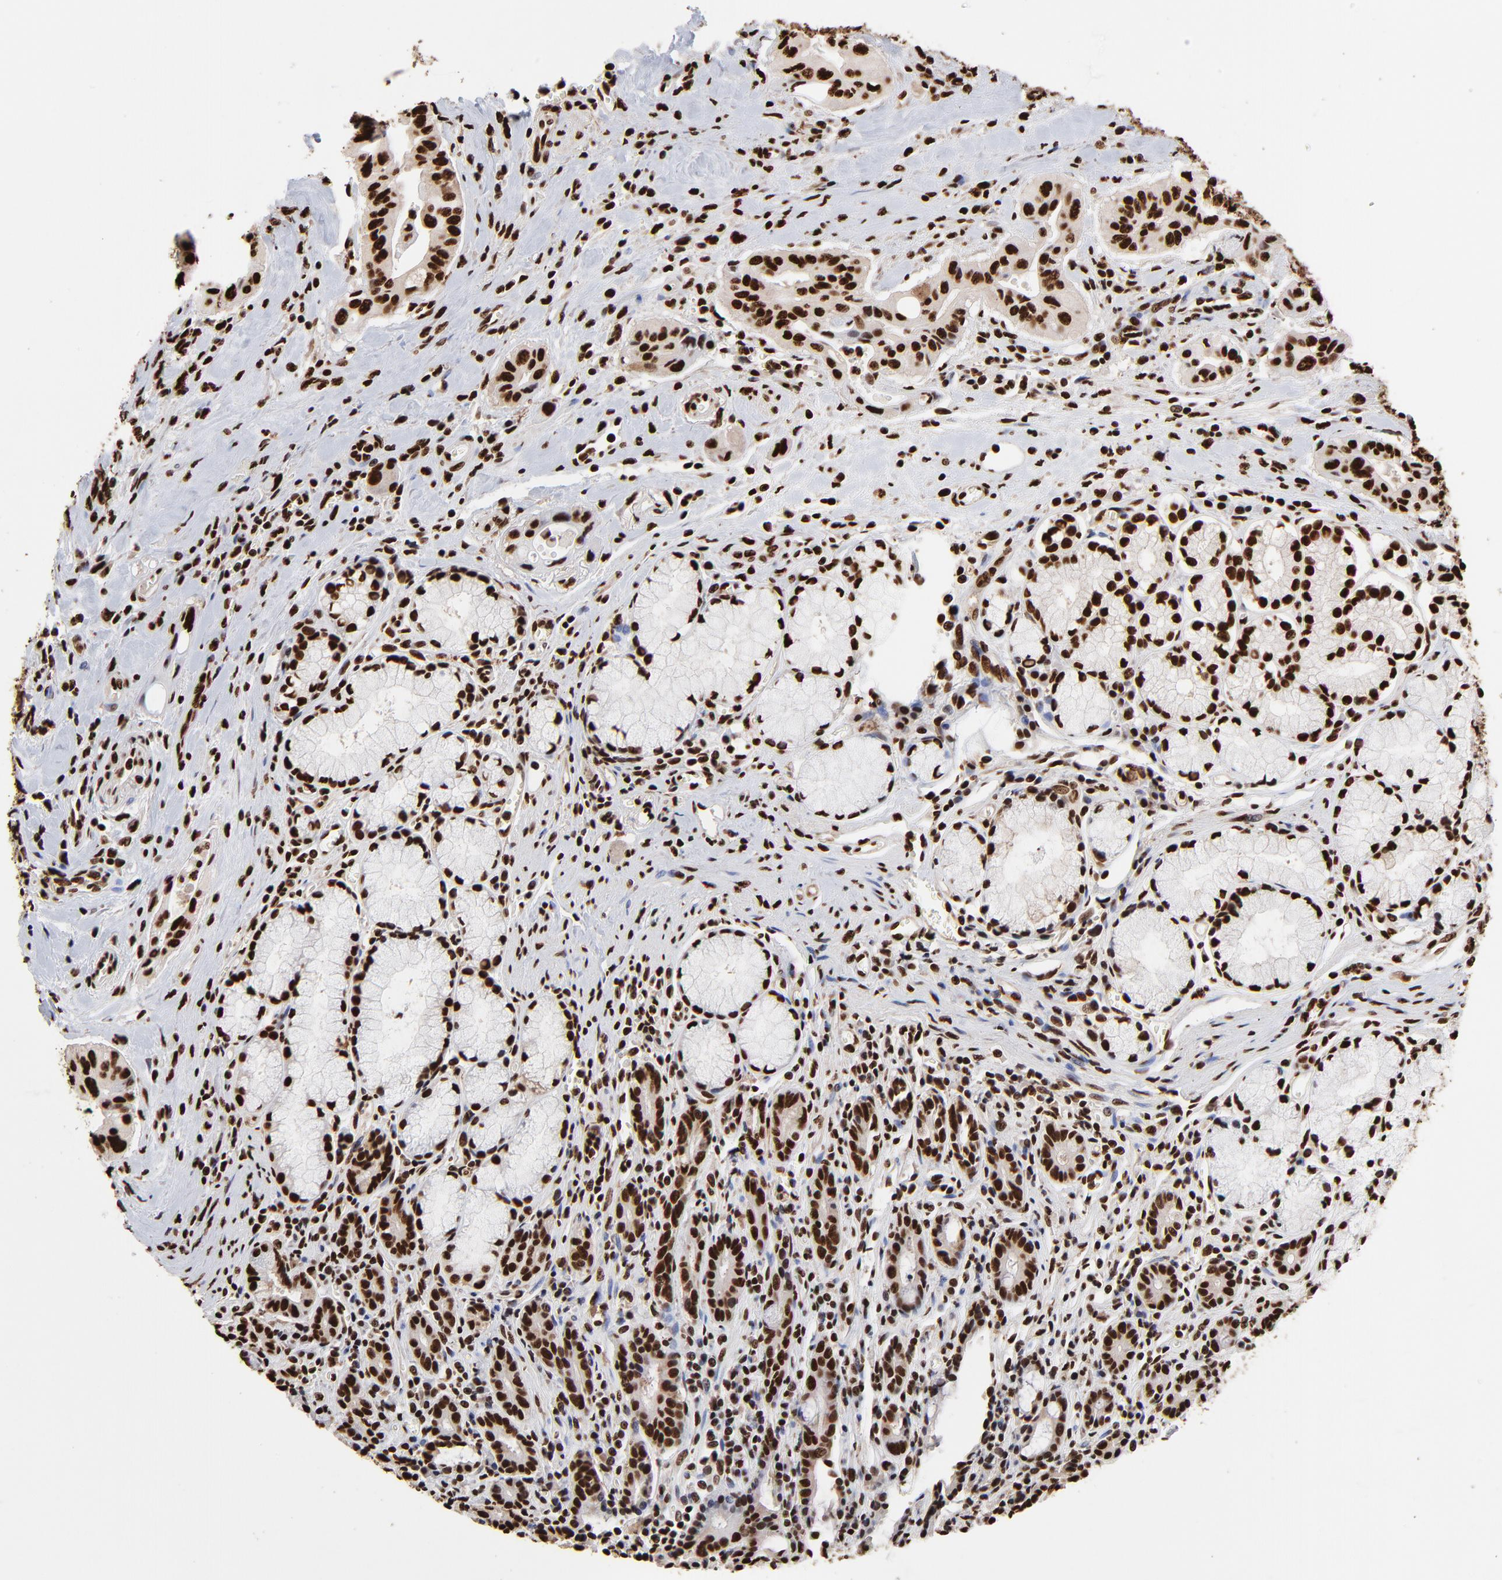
{"staining": {"intensity": "strong", "quantity": ">75%", "location": "nuclear"}, "tissue": "pancreatic cancer", "cell_type": "Tumor cells", "image_type": "cancer", "snomed": [{"axis": "morphology", "description": "Adenocarcinoma, NOS"}, {"axis": "topography", "description": "Pancreas"}], "caption": "A histopathology image of human pancreatic cancer (adenocarcinoma) stained for a protein demonstrates strong nuclear brown staining in tumor cells.", "gene": "ZNF544", "patient": {"sex": "male", "age": 77}}